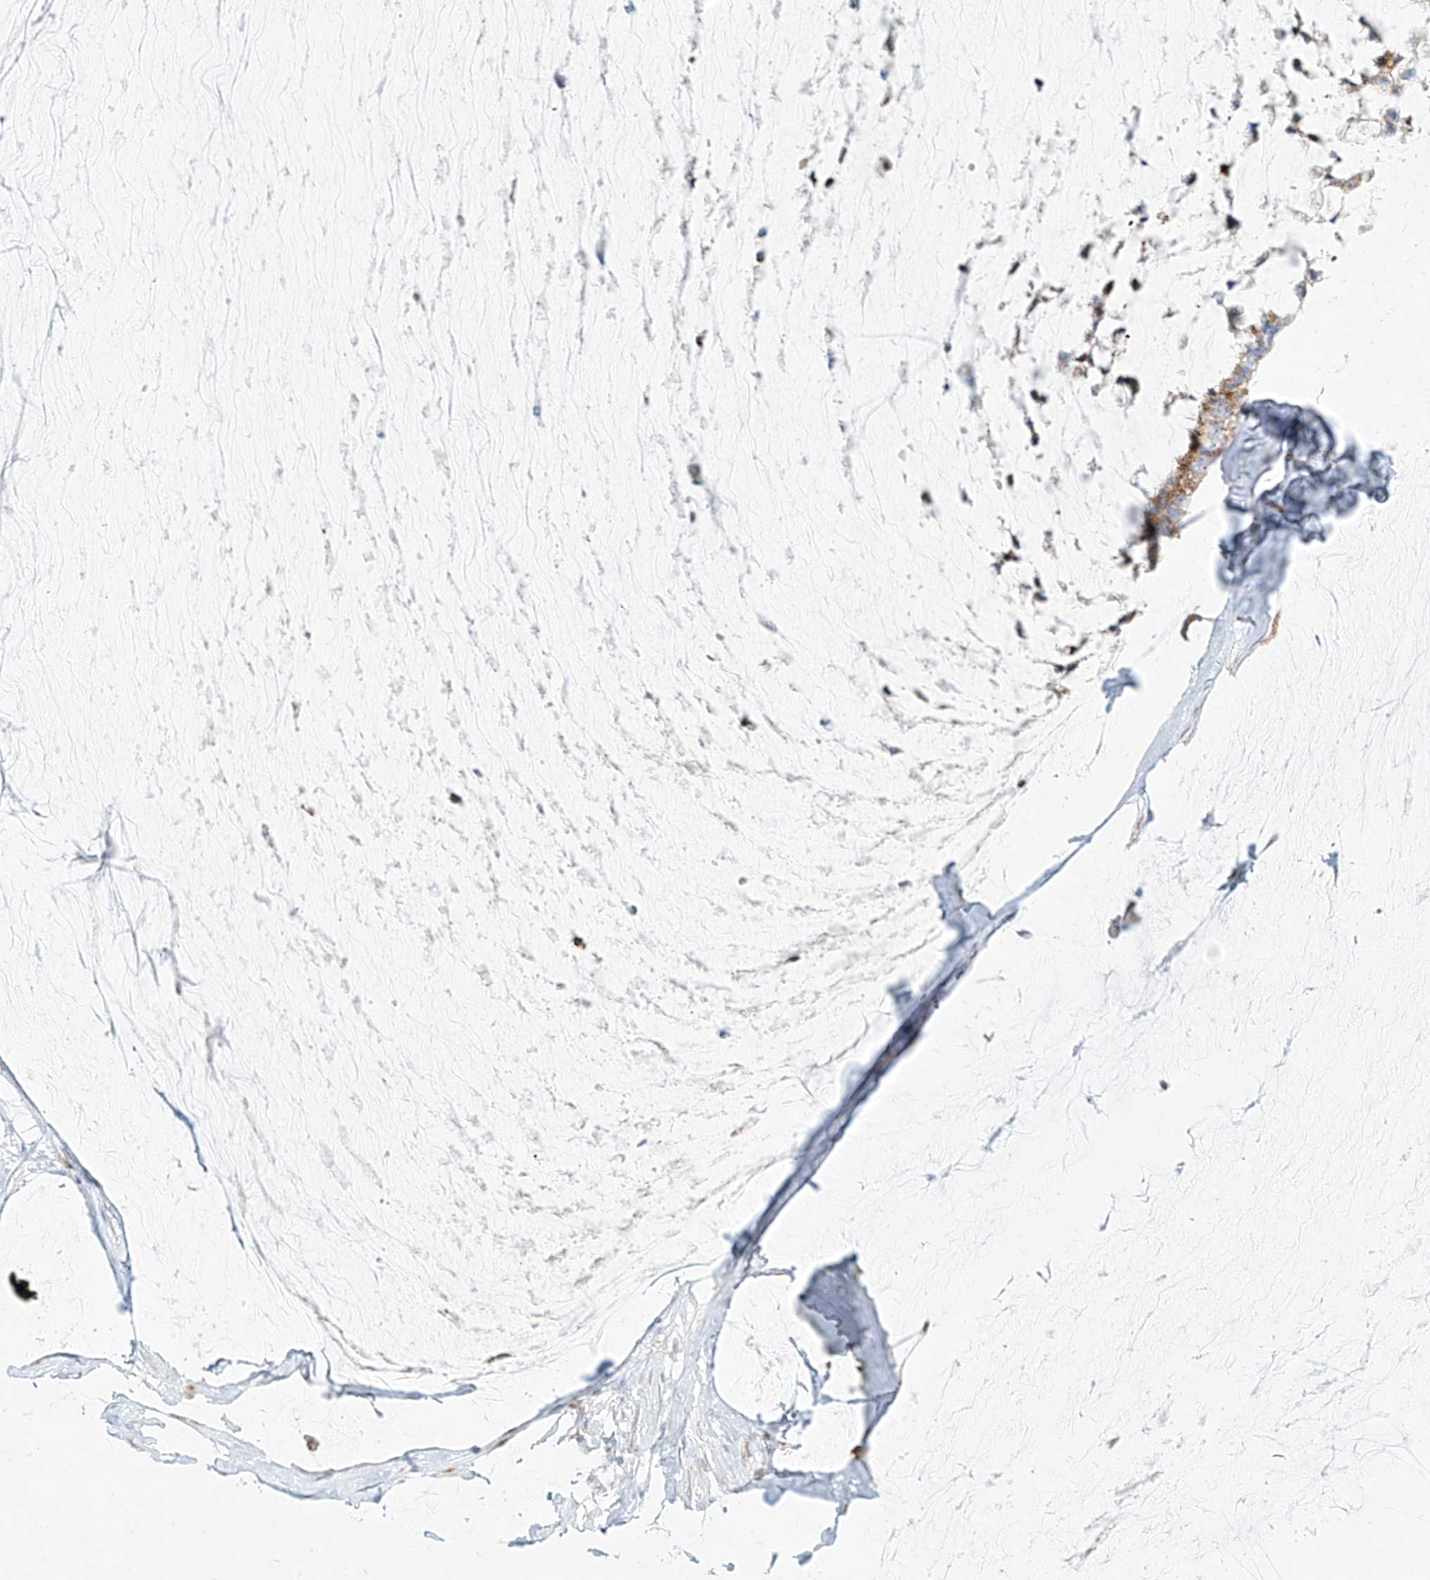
{"staining": {"intensity": "moderate", "quantity": ">75%", "location": "cytoplasmic/membranous"}, "tissue": "ovarian cancer", "cell_type": "Tumor cells", "image_type": "cancer", "snomed": [{"axis": "morphology", "description": "Cystadenocarcinoma, mucinous, NOS"}, {"axis": "topography", "description": "Ovary"}], "caption": "Protein expression analysis of mucinous cystadenocarcinoma (ovarian) reveals moderate cytoplasmic/membranous expression in approximately >75% of tumor cells.", "gene": "MTX2", "patient": {"sex": "female", "age": 39}}